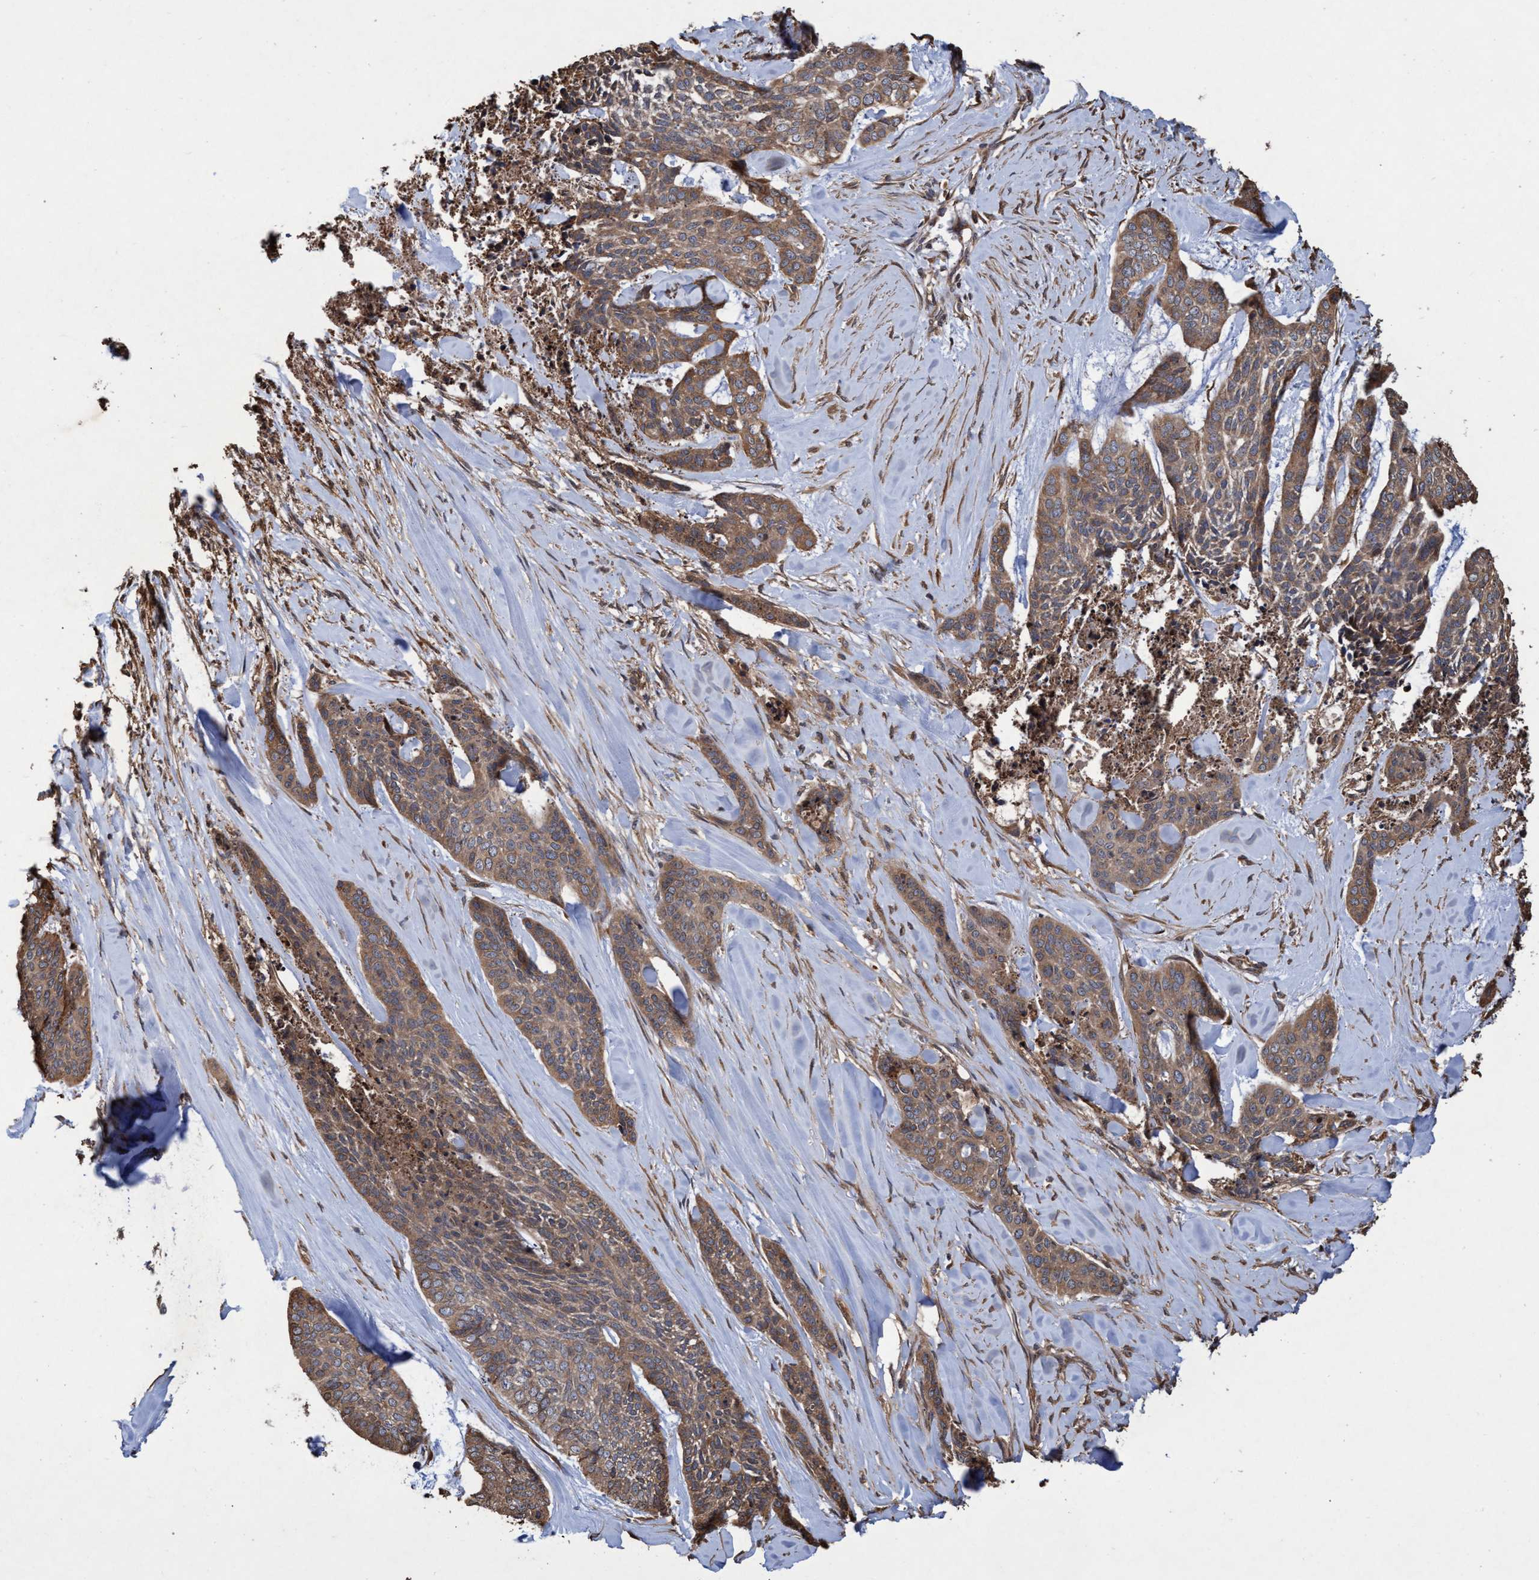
{"staining": {"intensity": "moderate", "quantity": ">75%", "location": "cytoplasmic/membranous"}, "tissue": "skin cancer", "cell_type": "Tumor cells", "image_type": "cancer", "snomed": [{"axis": "morphology", "description": "Basal cell carcinoma"}, {"axis": "topography", "description": "Skin"}], "caption": "The micrograph exhibits staining of skin cancer (basal cell carcinoma), revealing moderate cytoplasmic/membranous protein expression (brown color) within tumor cells.", "gene": "CHMP6", "patient": {"sex": "female", "age": 64}}